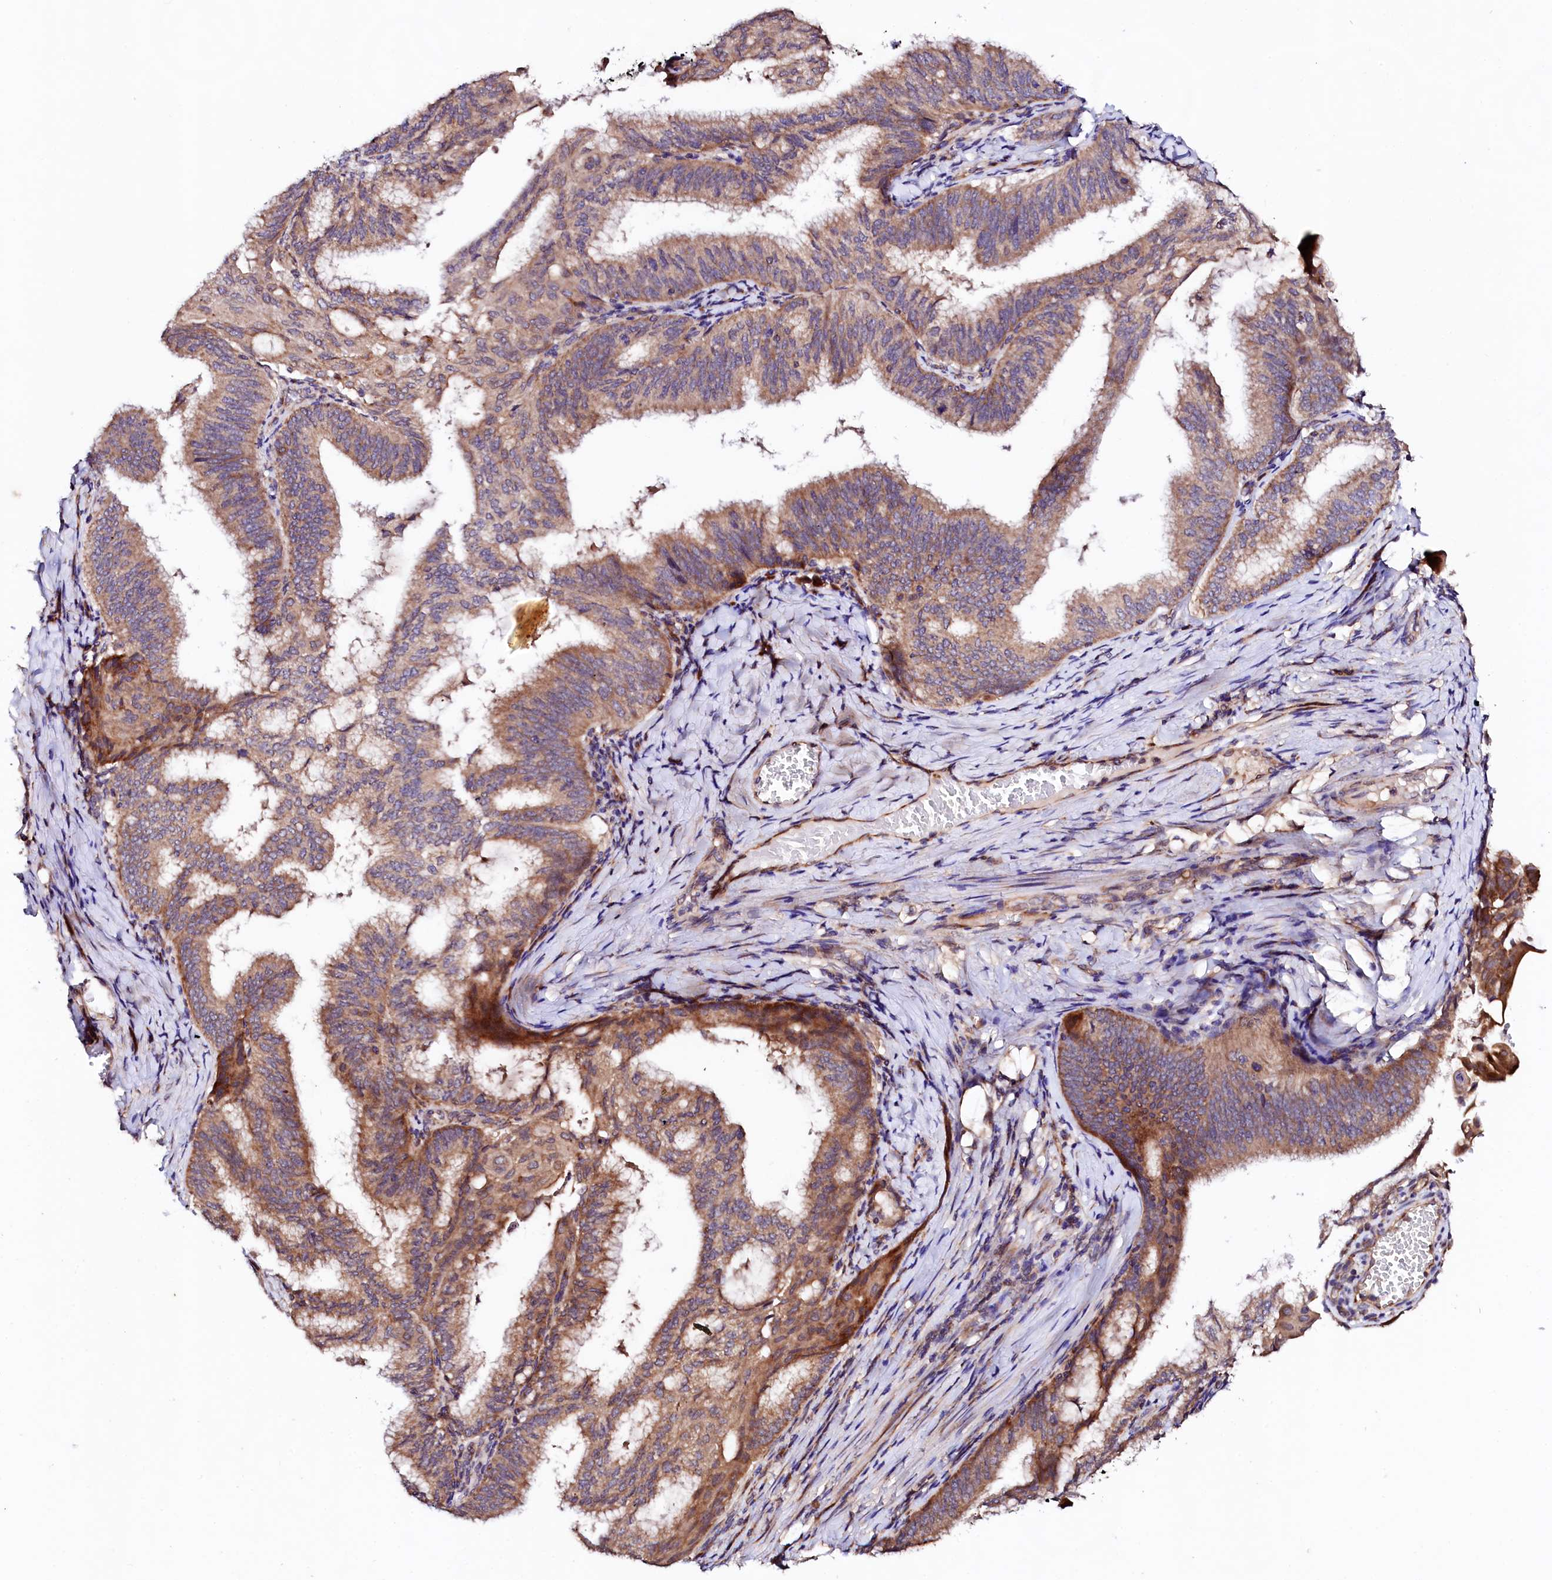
{"staining": {"intensity": "moderate", "quantity": ">75%", "location": "cytoplasmic/membranous"}, "tissue": "endometrial cancer", "cell_type": "Tumor cells", "image_type": "cancer", "snomed": [{"axis": "morphology", "description": "Adenocarcinoma, NOS"}, {"axis": "topography", "description": "Endometrium"}], "caption": "Protein expression analysis of human endometrial cancer (adenocarcinoma) reveals moderate cytoplasmic/membranous expression in approximately >75% of tumor cells.", "gene": "UBE3C", "patient": {"sex": "female", "age": 49}}